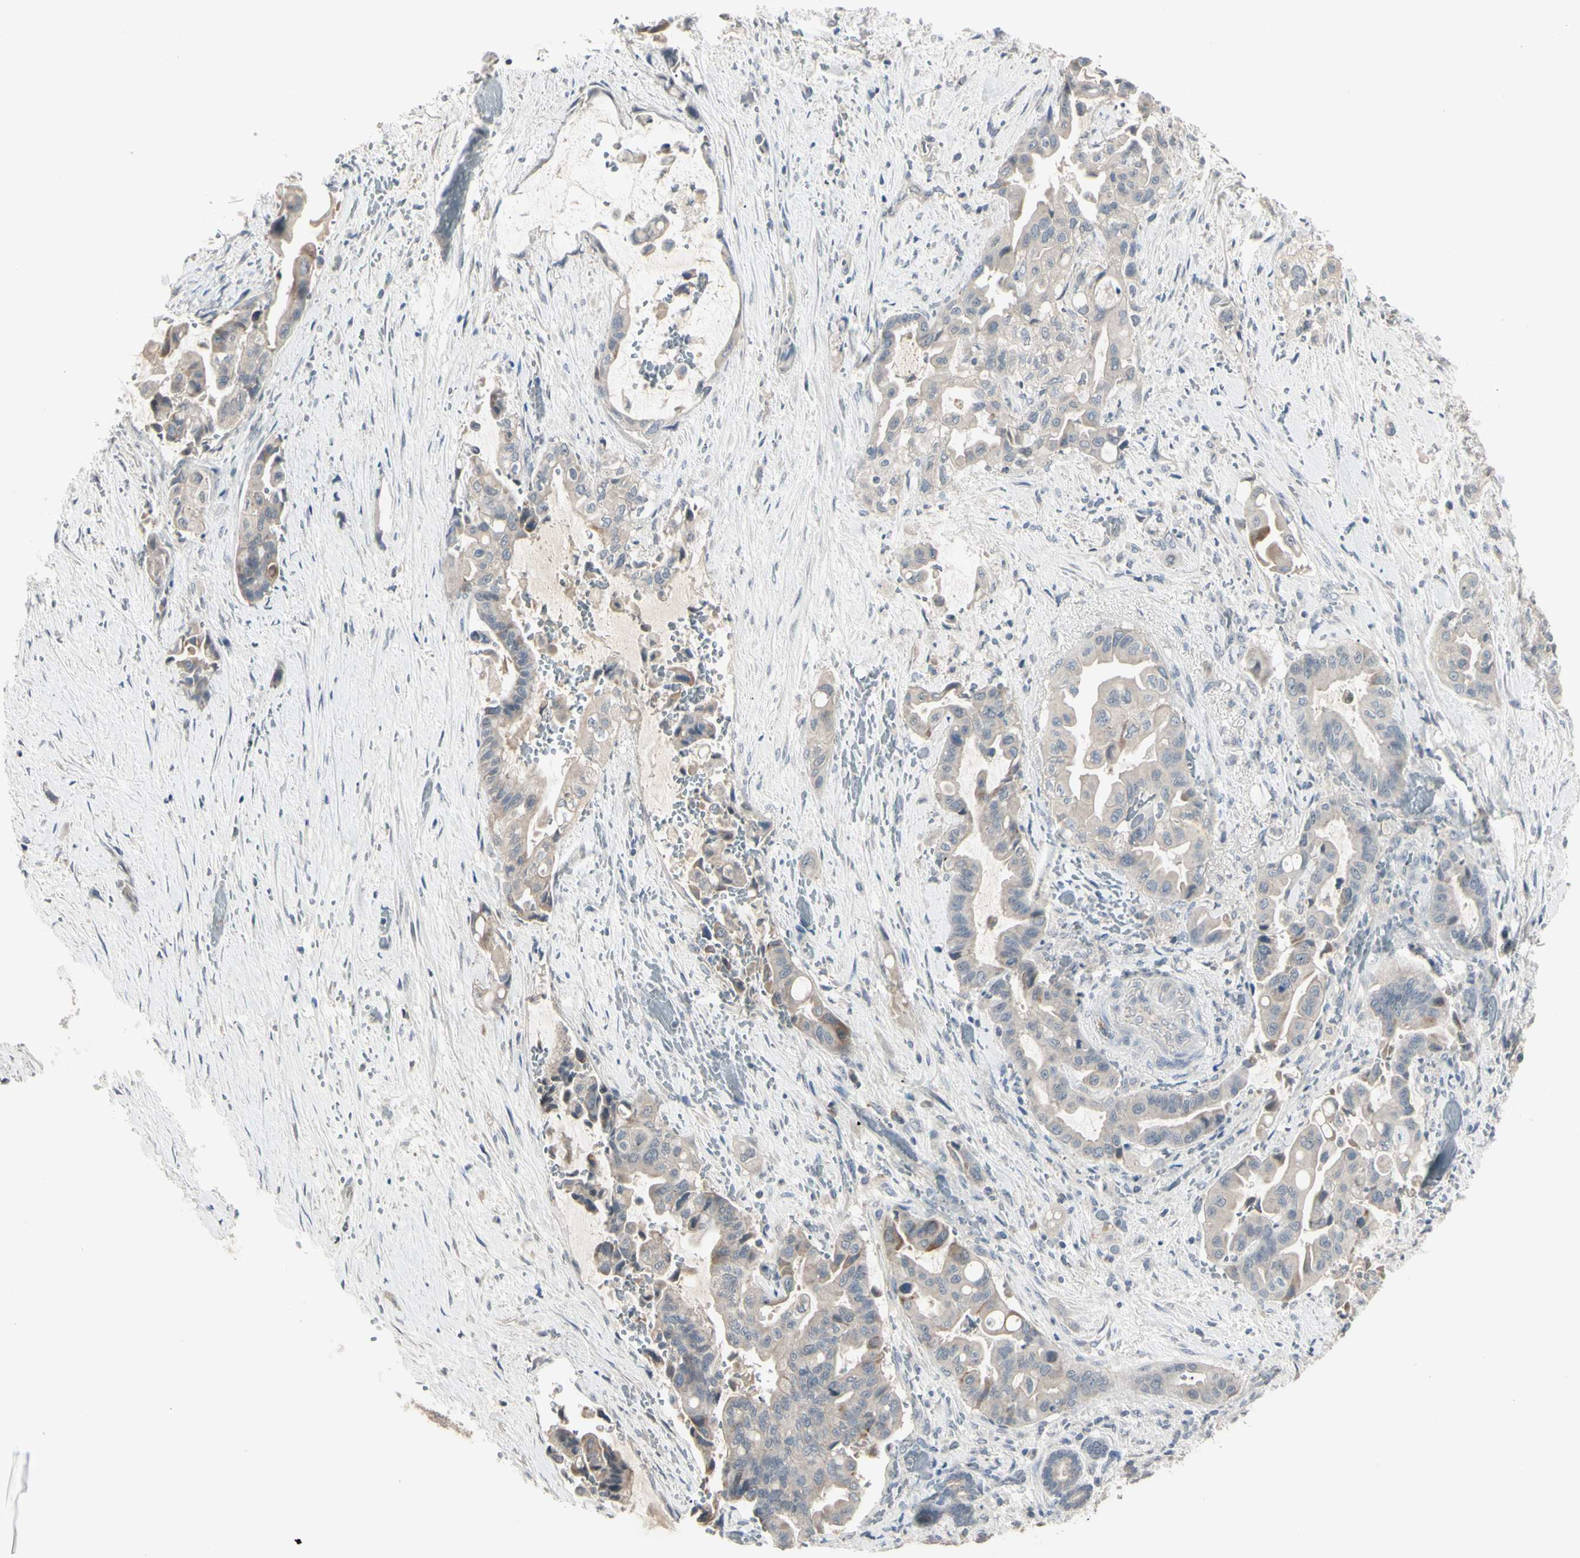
{"staining": {"intensity": "weak", "quantity": ">75%", "location": "cytoplasmic/membranous"}, "tissue": "liver cancer", "cell_type": "Tumor cells", "image_type": "cancer", "snomed": [{"axis": "morphology", "description": "Cholangiocarcinoma"}, {"axis": "topography", "description": "Liver"}], "caption": "The histopathology image demonstrates a brown stain indicating the presence of a protein in the cytoplasmic/membranous of tumor cells in liver cholangiocarcinoma.", "gene": "PIAS4", "patient": {"sex": "female", "age": 61}}